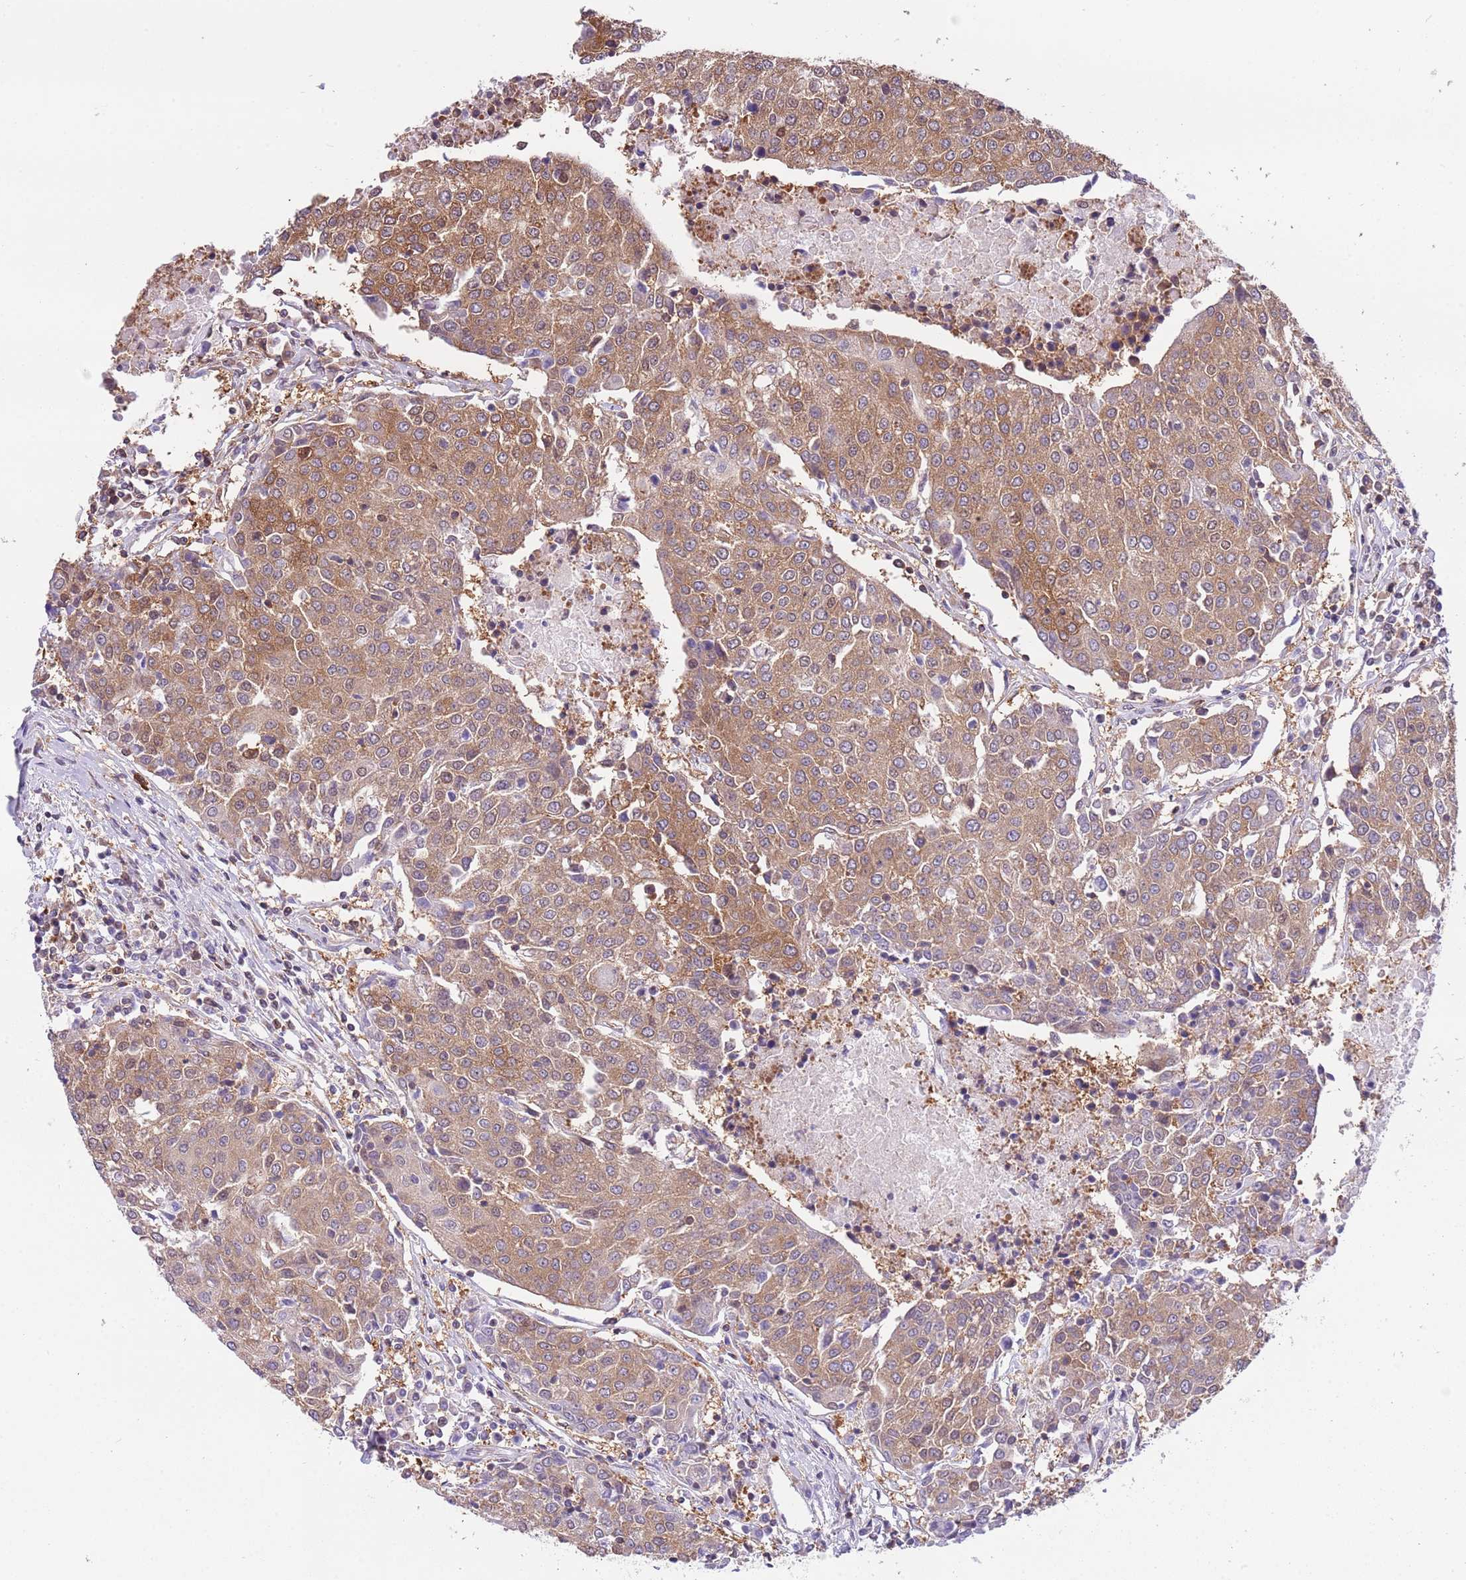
{"staining": {"intensity": "moderate", "quantity": ">75%", "location": "cytoplasmic/membranous"}, "tissue": "urothelial cancer", "cell_type": "Tumor cells", "image_type": "cancer", "snomed": [{"axis": "morphology", "description": "Urothelial carcinoma, High grade"}, {"axis": "topography", "description": "Urinary bladder"}], "caption": "This photomicrograph reveals urothelial carcinoma (high-grade) stained with immunohistochemistry to label a protein in brown. The cytoplasmic/membranous of tumor cells show moderate positivity for the protein. Nuclei are counter-stained blue.", "gene": "STIP1", "patient": {"sex": "female", "age": 85}}